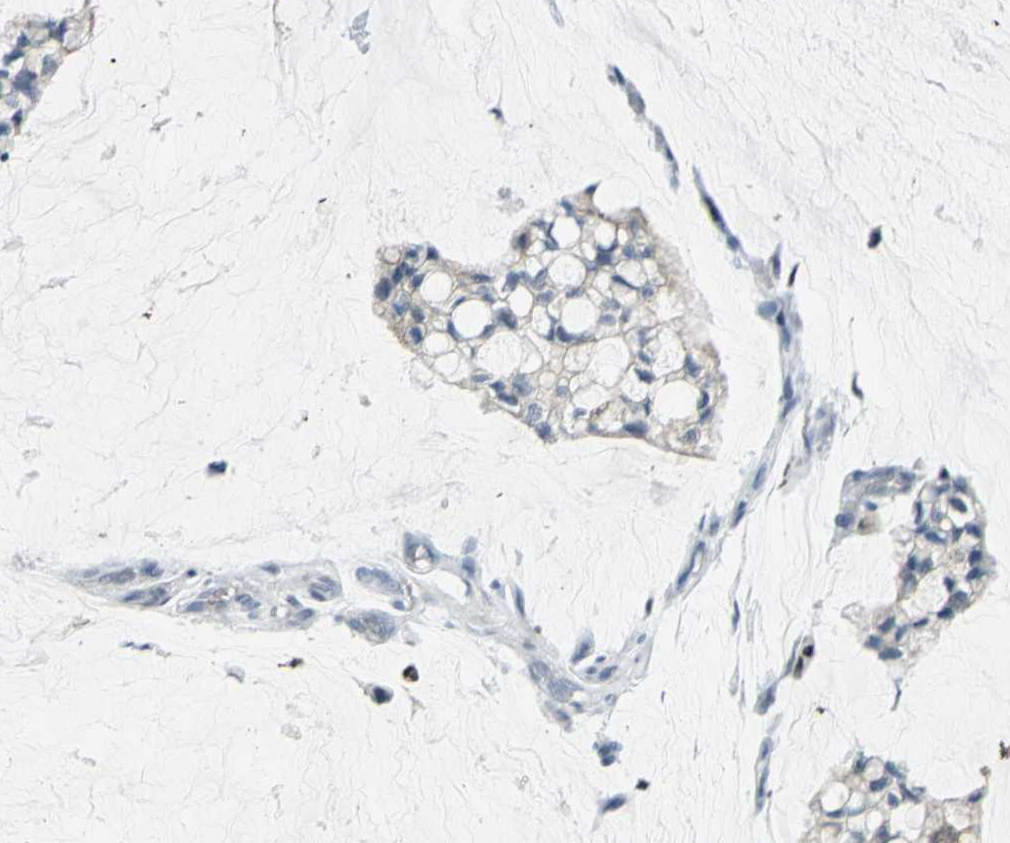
{"staining": {"intensity": "weak", "quantity": "<25%", "location": "nuclear"}, "tissue": "ovarian cancer", "cell_type": "Tumor cells", "image_type": "cancer", "snomed": [{"axis": "morphology", "description": "Cystadenocarcinoma, mucinous, NOS"}, {"axis": "topography", "description": "Ovary"}], "caption": "The photomicrograph shows no significant staining in tumor cells of ovarian cancer.", "gene": "RPA1", "patient": {"sex": "female", "age": 39}}